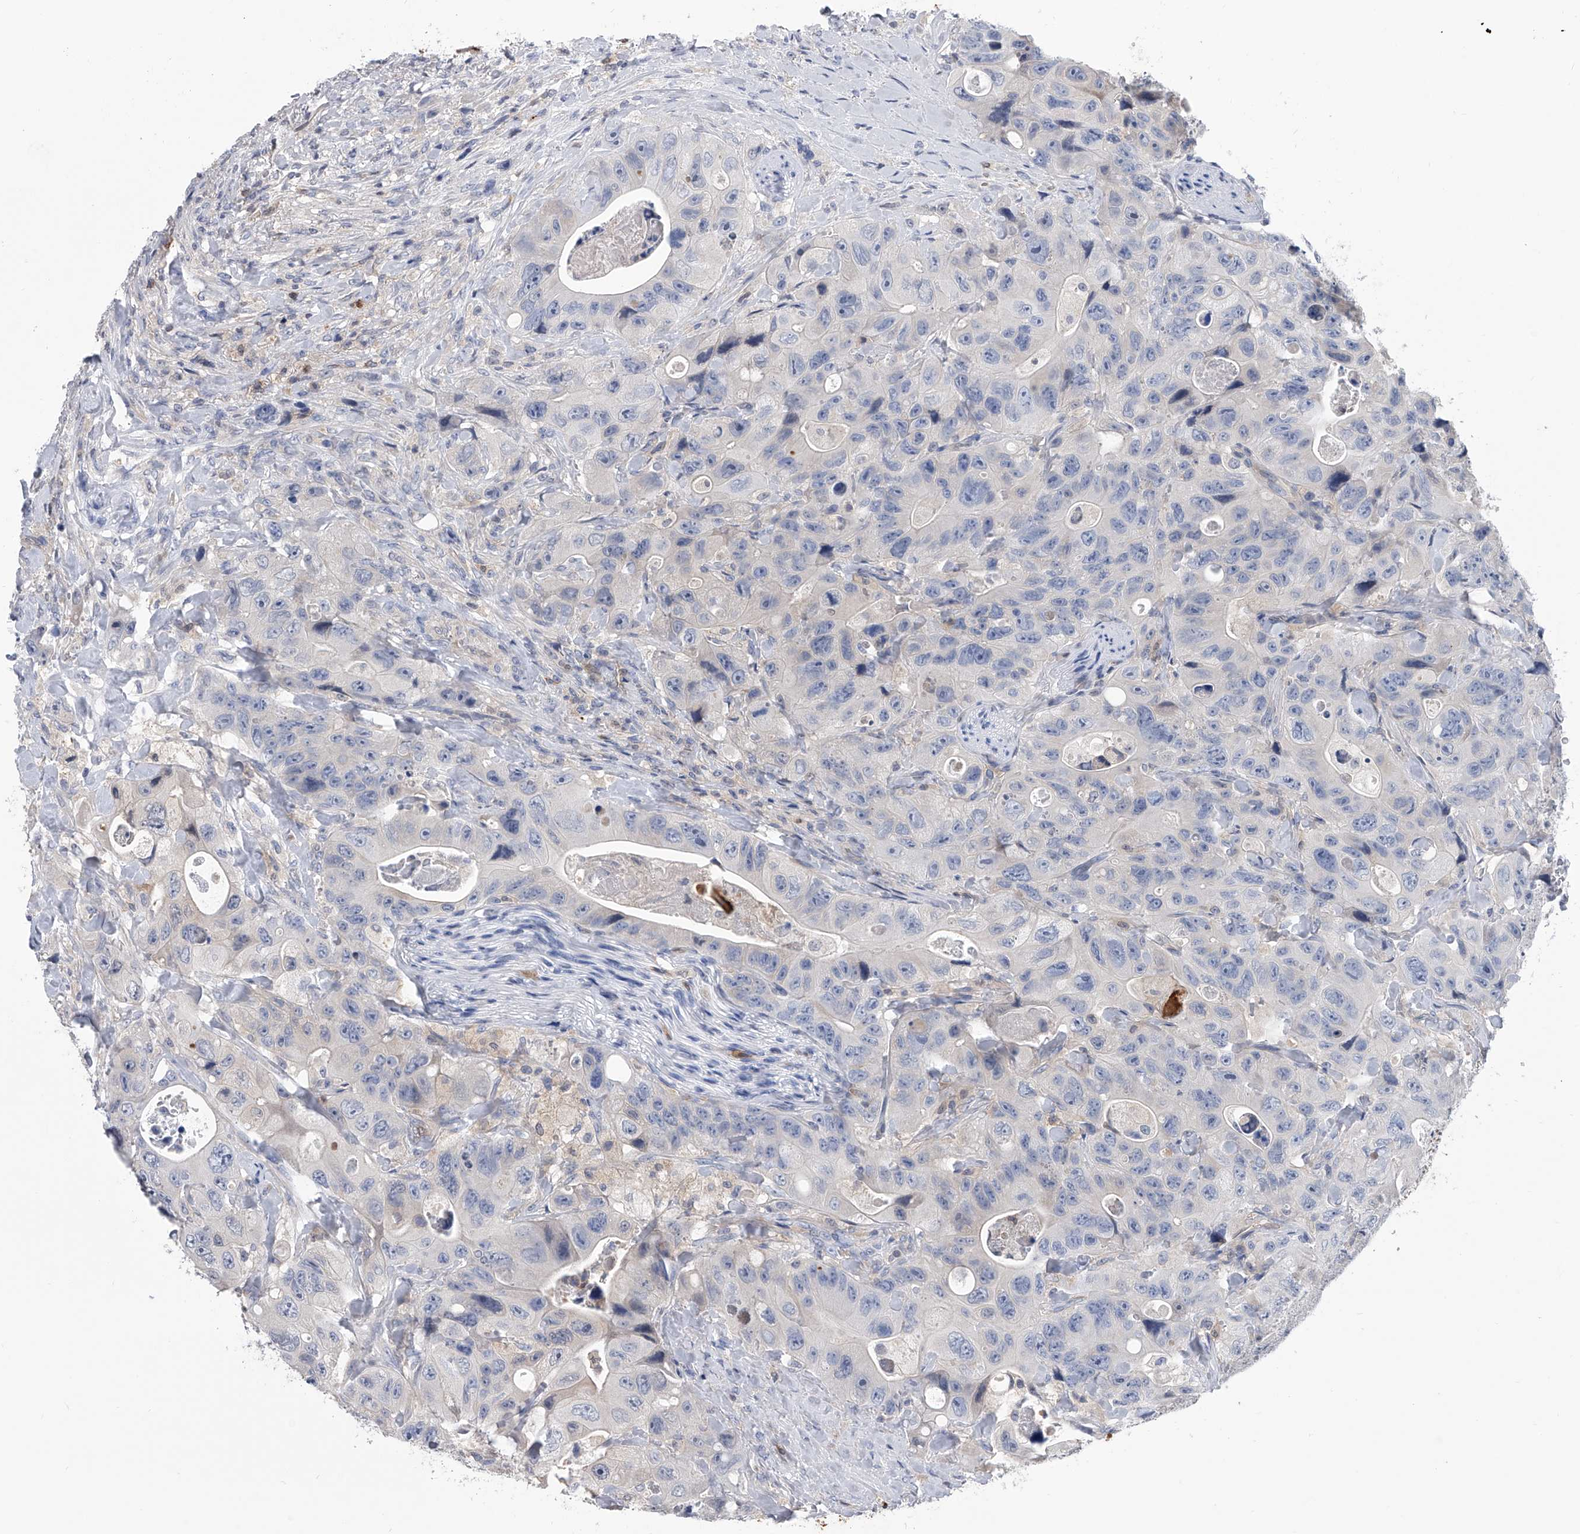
{"staining": {"intensity": "negative", "quantity": "none", "location": "none"}, "tissue": "colorectal cancer", "cell_type": "Tumor cells", "image_type": "cancer", "snomed": [{"axis": "morphology", "description": "Adenocarcinoma, NOS"}, {"axis": "topography", "description": "Colon"}], "caption": "This is an immunohistochemistry photomicrograph of adenocarcinoma (colorectal). There is no positivity in tumor cells.", "gene": "SERPINB9", "patient": {"sex": "female", "age": 46}}